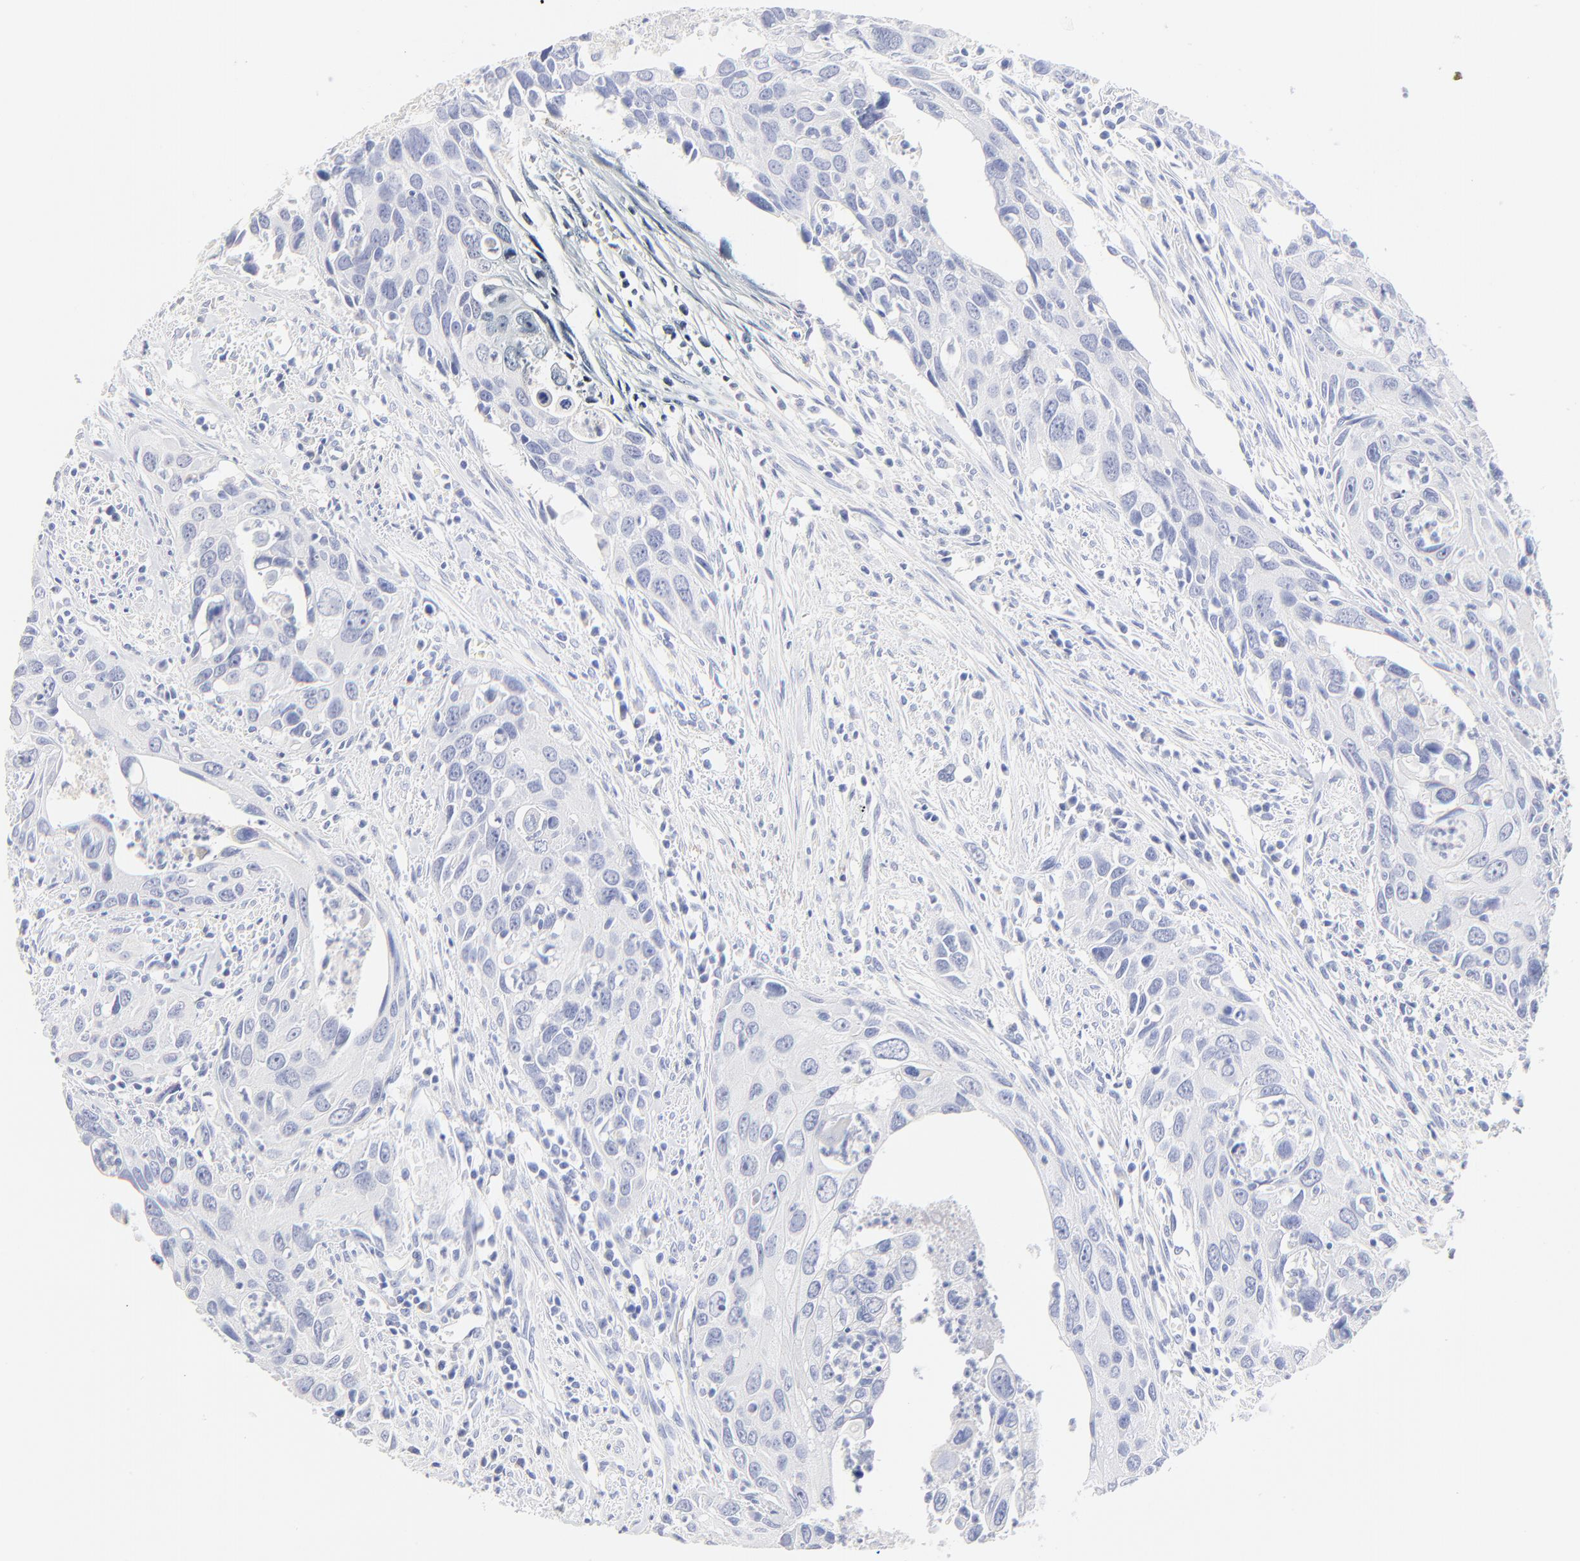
{"staining": {"intensity": "negative", "quantity": "none", "location": "none"}, "tissue": "urothelial cancer", "cell_type": "Tumor cells", "image_type": "cancer", "snomed": [{"axis": "morphology", "description": "Urothelial carcinoma, High grade"}, {"axis": "topography", "description": "Urinary bladder"}], "caption": "IHC photomicrograph of high-grade urothelial carcinoma stained for a protein (brown), which displays no staining in tumor cells.", "gene": "SULT4A1", "patient": {"sex": "male", "age": 71}}